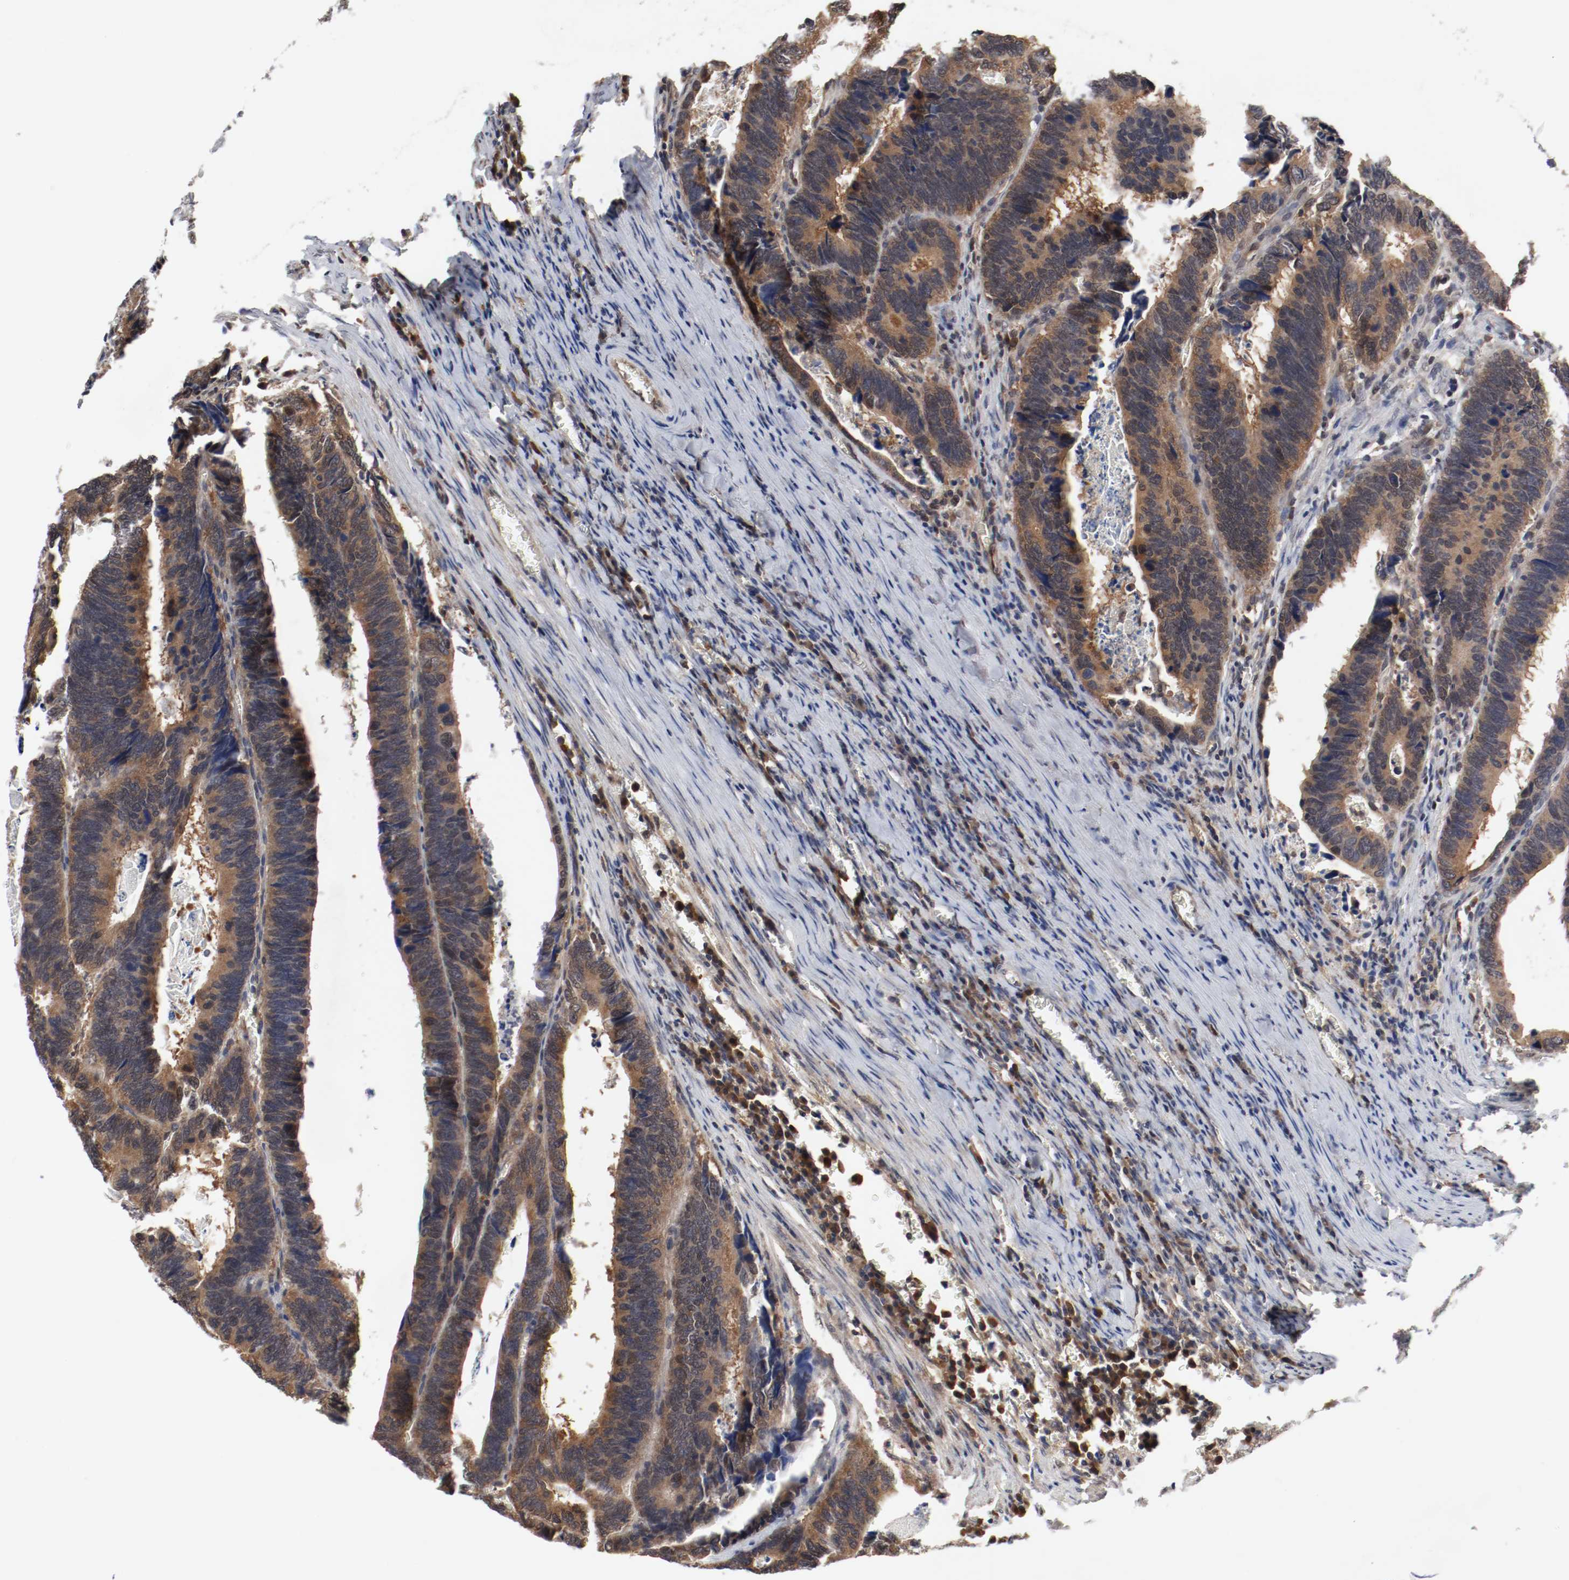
{"staining": {"intensity": "strong", "quantity": ">75%", "location": "cytoplasmic/membranous,nuclear"}, "tissue": "colorectal cancer", "cell_type": "Tumor cells", "image_type": "cancer", "snomed": [{"axis": "morphology", "description": "Adenocarcinoma, NOS"}, {"axis": "topography", "description": "Colon"}], "caption": "Protein positivity by IHC displays strong cytoplasmic/membranous and nuclear positivity in about >75% of tumor cells in colorectal cancer (adenocarcinoma).", "gene": "AFG3L2", "patient": {"sex": "male", "age": 72}}